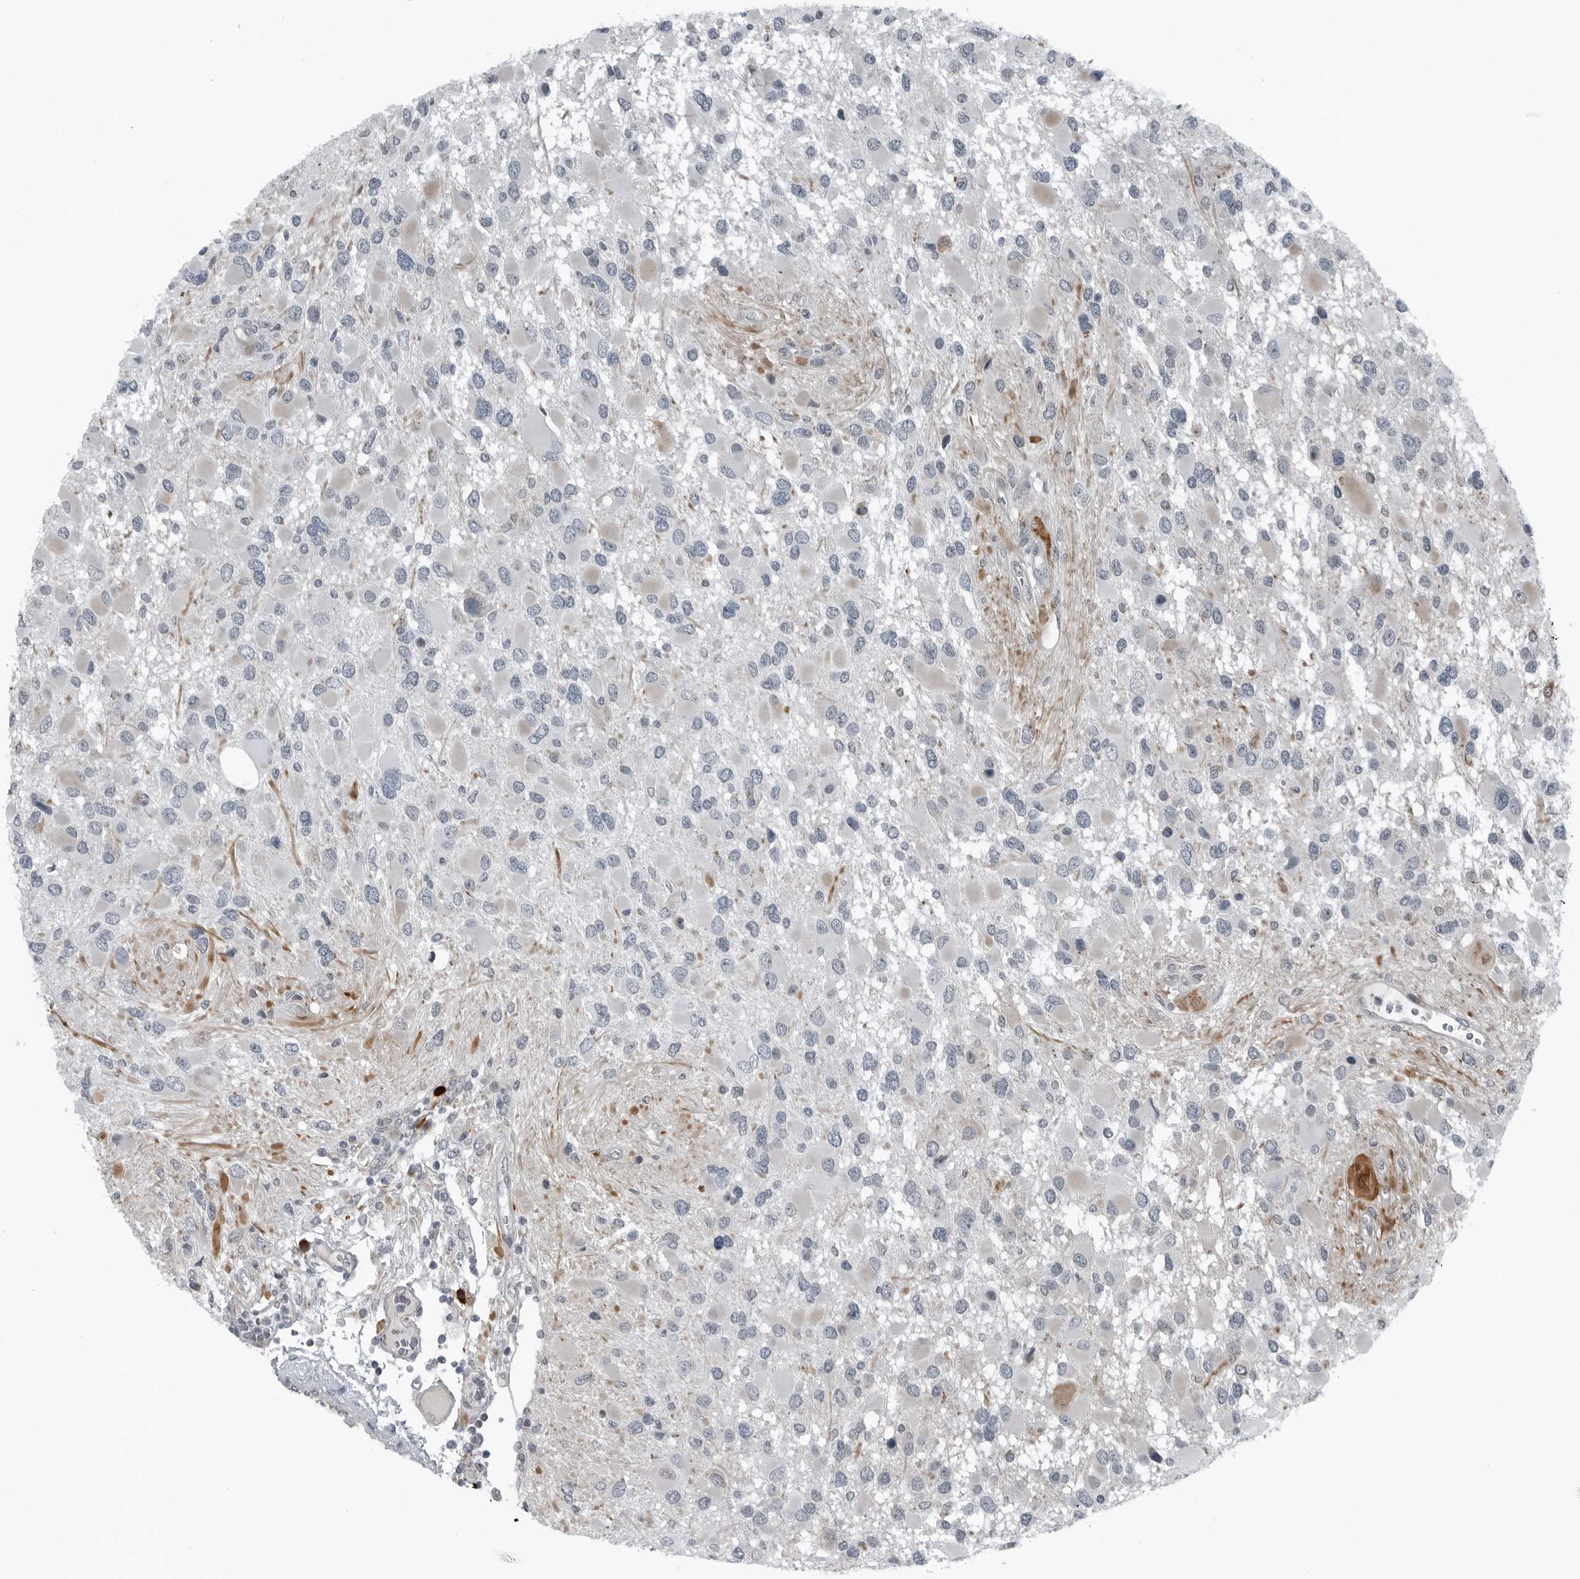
{"staining": {"intensity": "negative", "quantity": "none", "location": "none"}, "tissue": "glioma", "cell_type": "Tumor cells", "image_type": "cancer", "snomed": [{"axis": "morphology", "description": "Glioma, malignant, High grade"}, {"axis": "topography", "description": "Brain"}], "caption": "A photomicrograph of glioma stained for a protein shows no brown staining in tumor cells. (DAB (3,3'-diaminobenzidine) immunohistochemistry (IHC) visualized using brightfield microscopy, high magnification).", "gene": "GAK", "patient": {"sex": "male", "age": 53}}